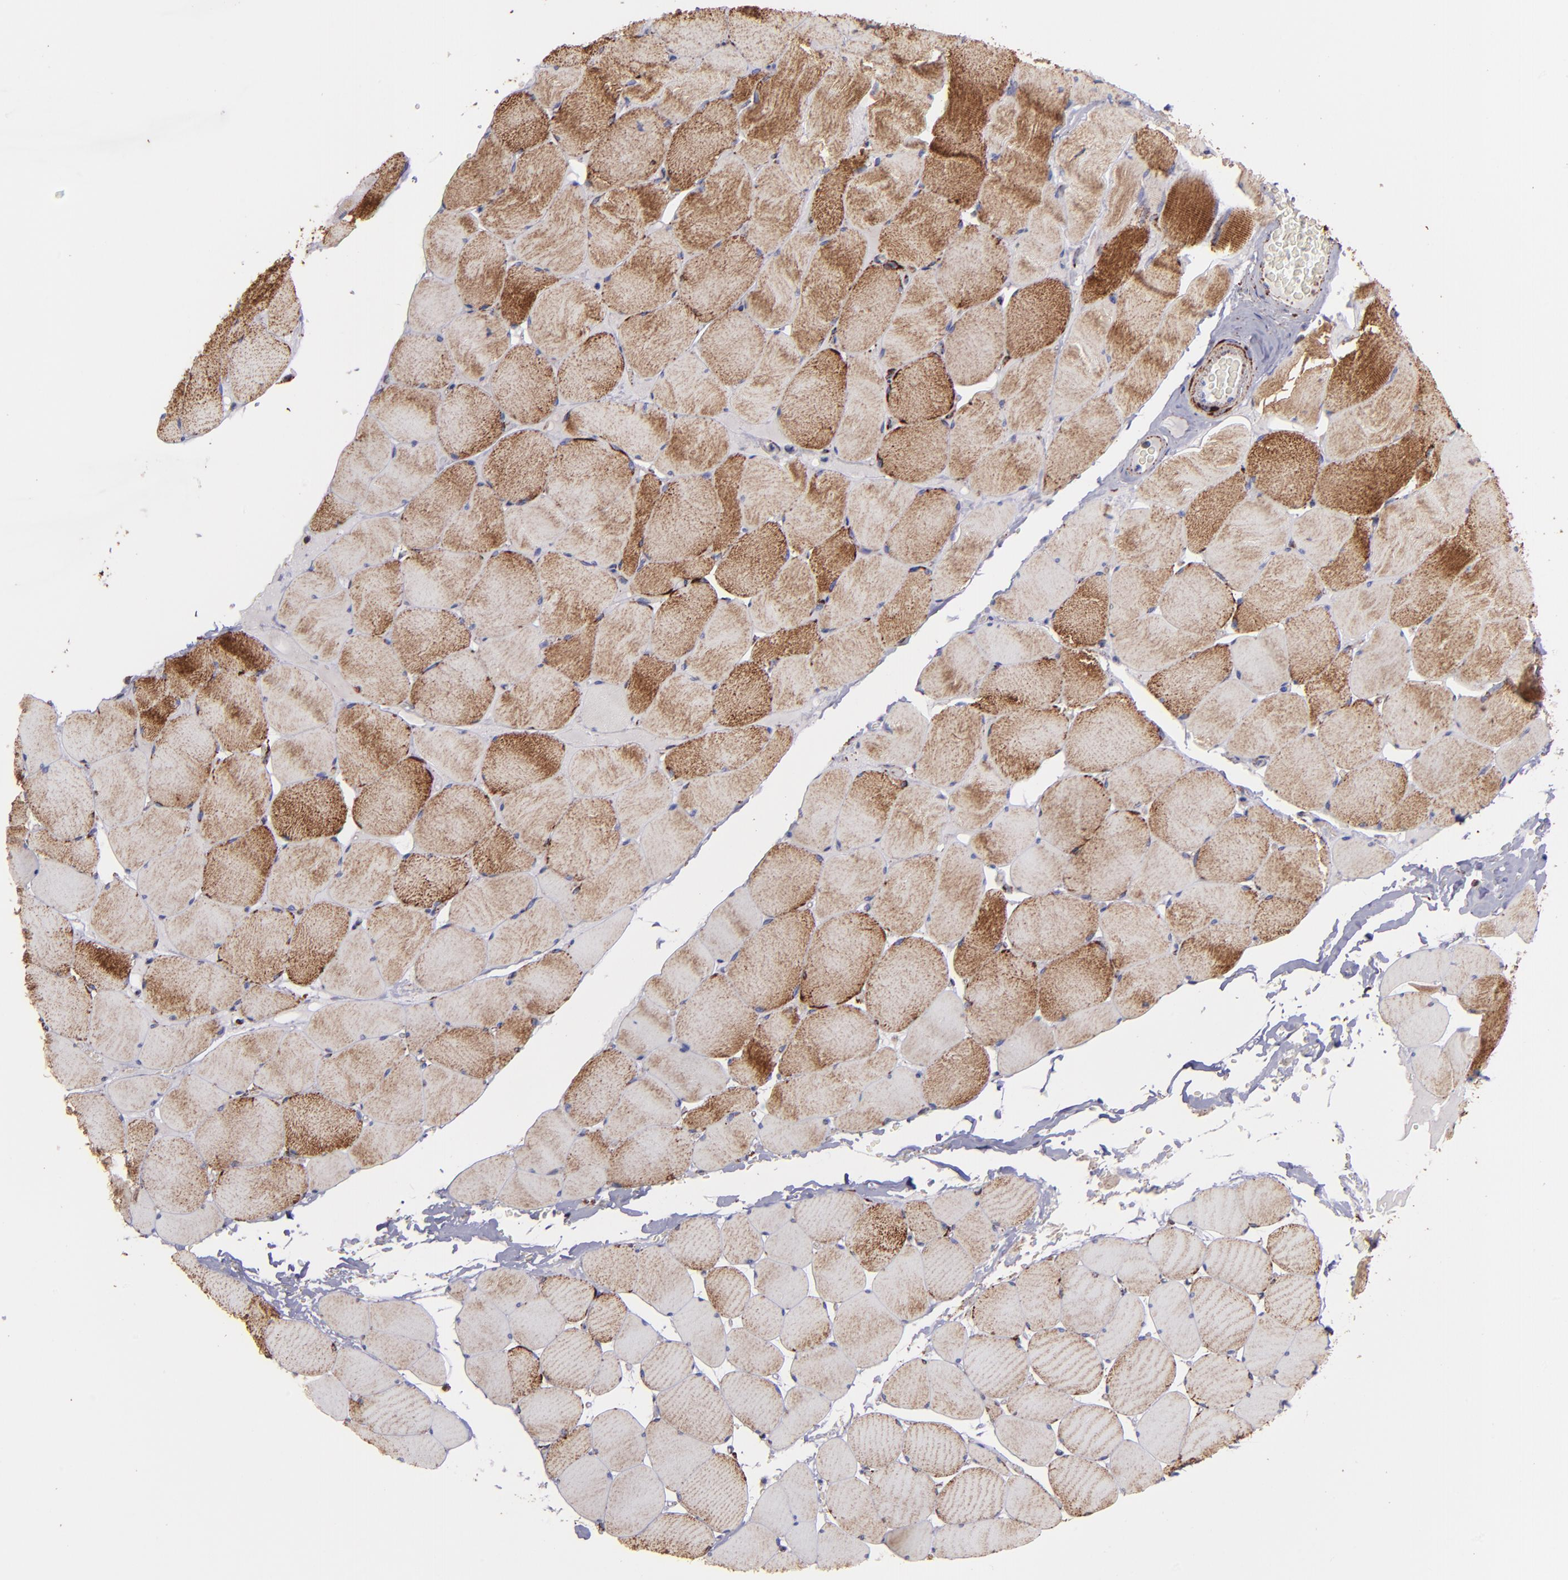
{"staining": {"intensity": "moderate", "quantity": "25%-75%", "location": "cytoplasmic/membranous"}, "tissue": "skeletal muscle", "cell_type": "Myocytes", "image_type": "normal", "snomed": [{"axis": "morphology", "description": "Normal tissue, NOS"}, {"axis": "topography", "description": "Skeletal muscle"}], "caption": "Skeletal muscle stained with immunohistochemistry displays moderate cytoplasmic/membranous positivity in approximately 25%-75% of myocytes. Ihc stains the protein of interest in brown and the nuclei are stained blue.", "gene": "MAOB", "patient": {"sex": "male", "age": 62}}